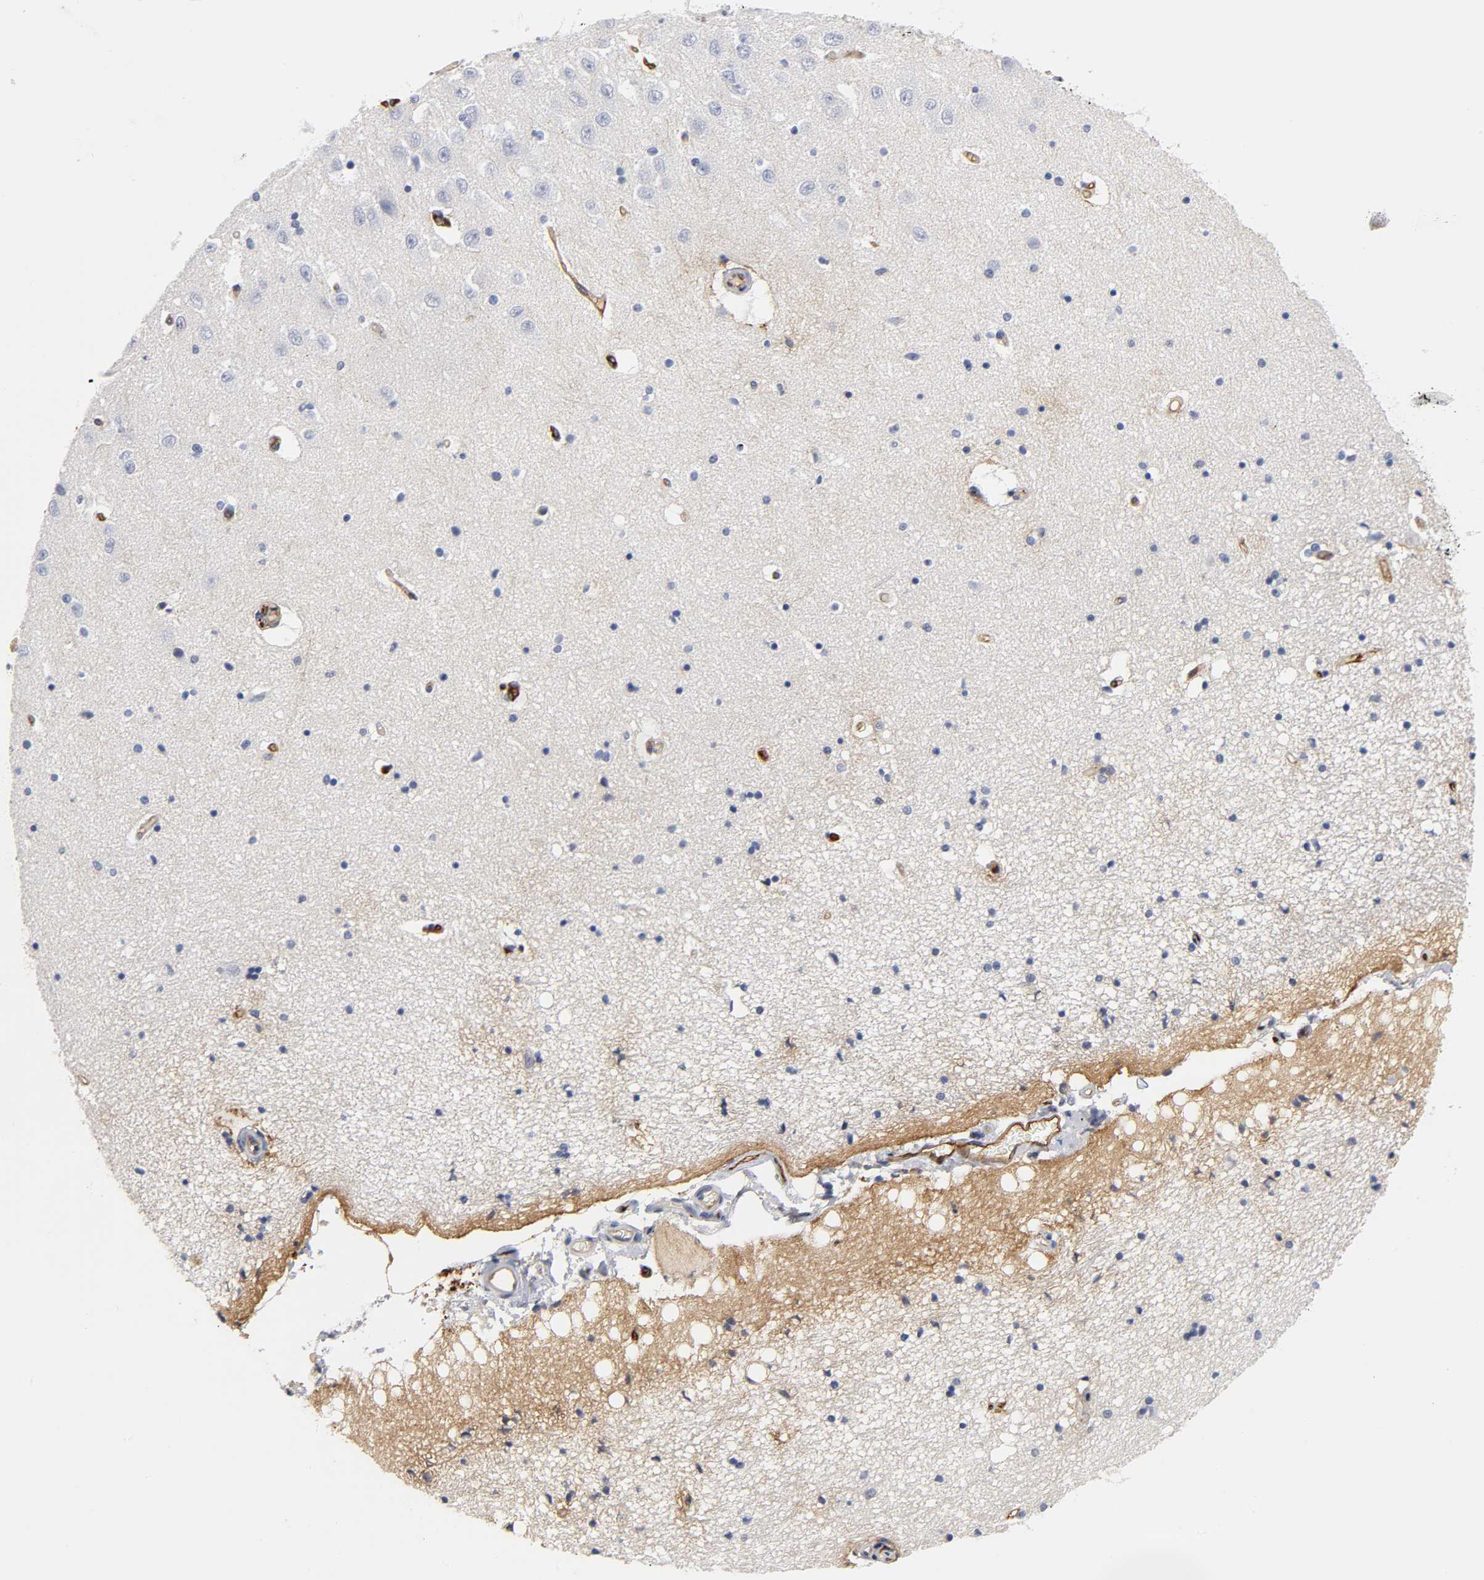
{"staining": {"intensity": "negative", "quantity": "none", "location": "none"}, "tissue": "hippocampus", "cell_type": "Glial cells", "image_type": "normal", "snomed": [{"axis": "morphology", "description": "Normal tissue, NOS"}, {"axis": "topography", "description": "Hippocampus"}], "caption": "High power microscopy photomicrograph of an IHC image of benign hippocampus, revealing no significant positivity in glial cells.", "gene": "ICAM1", "patient": {"sex": "female", "age": 54}}